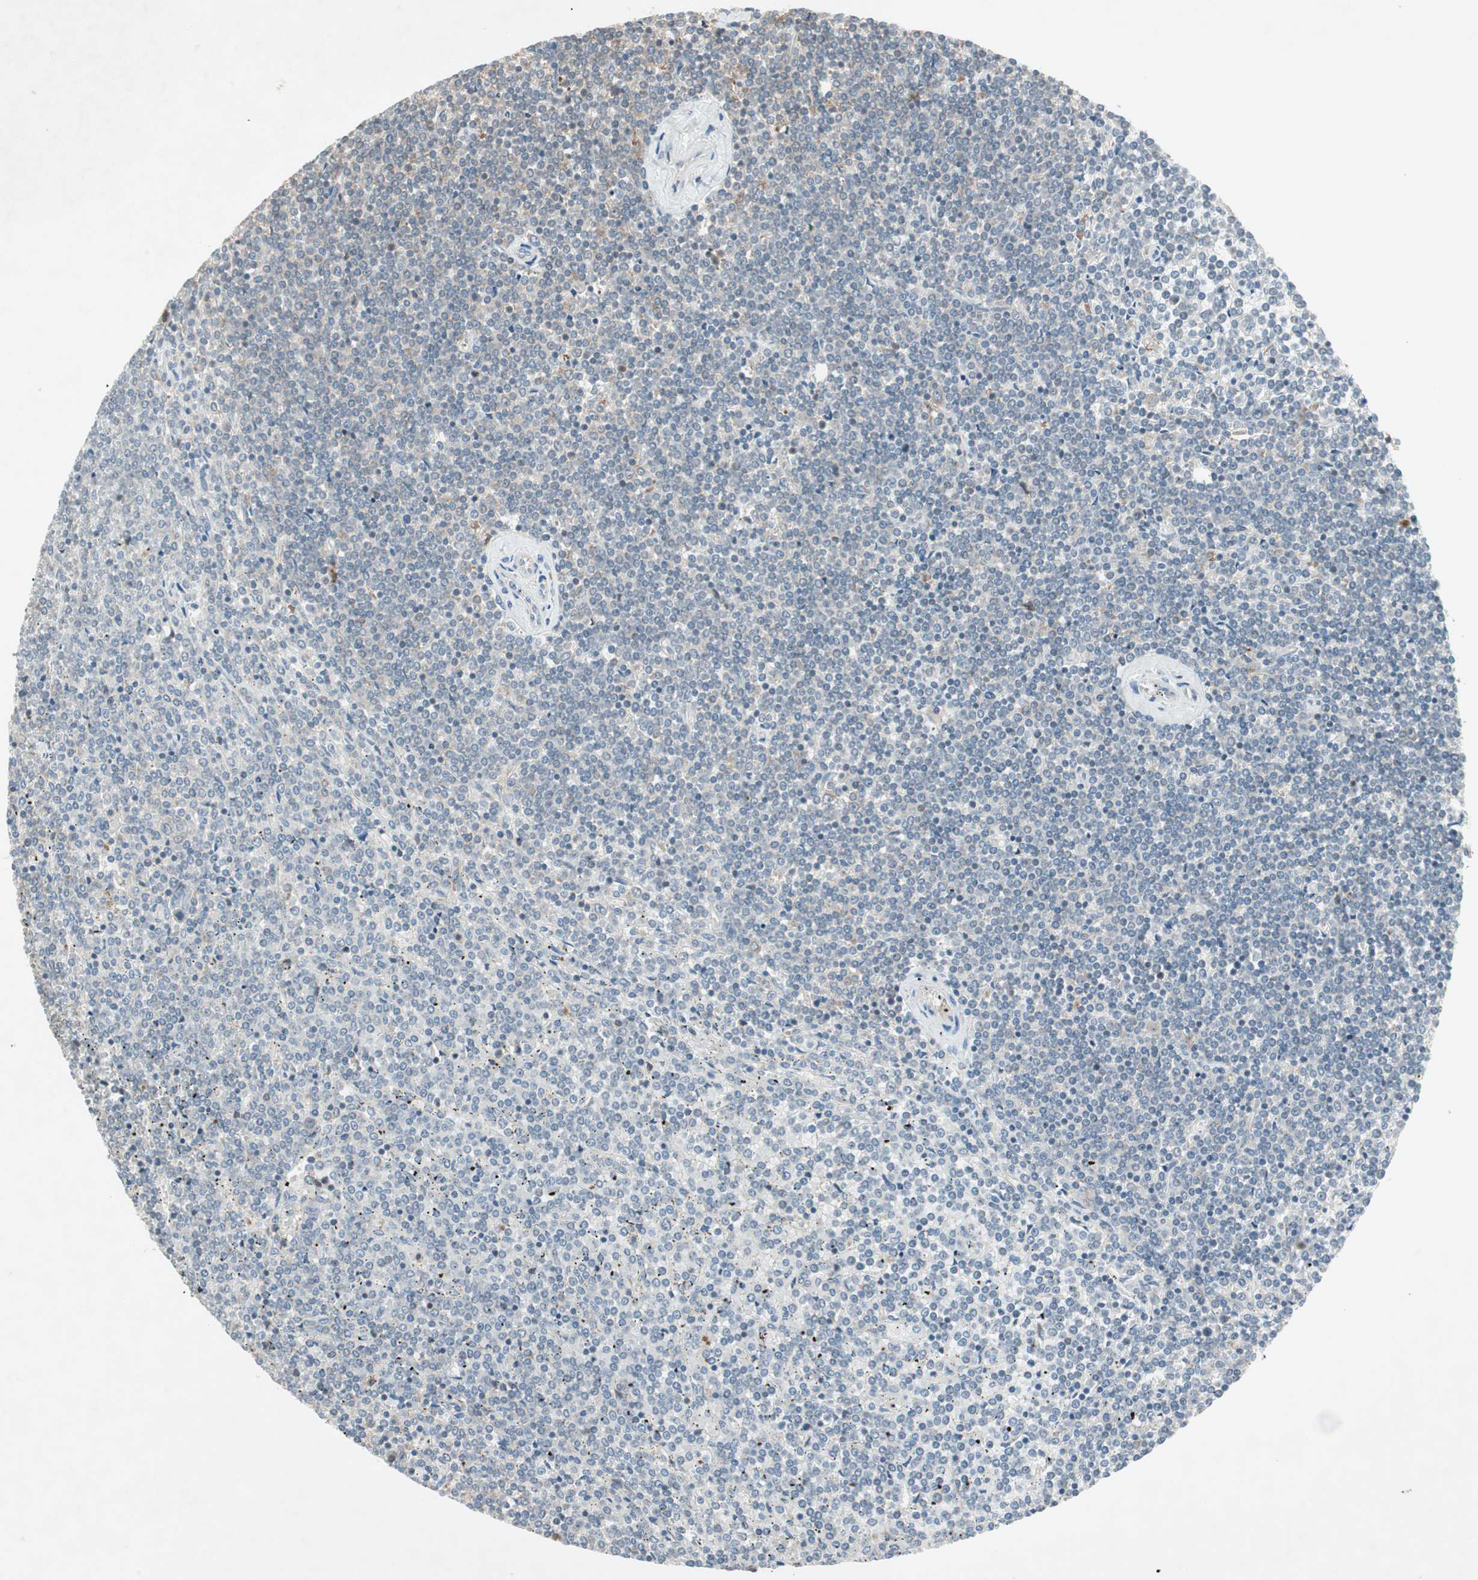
{"staining": {"intensity": "weak", "quantity": "25%-75%", "location": "cytoplasmic/membranous"}, "tissue": "lymphoma", "cell_type": "Tumor cells", "image_type": "cancer", "snomed": [{"axis": "morphology", "description": "Malignant lymphoma, non-Hodgkin's type, Low grade"}, {"axis": "topography", "description": "Spleen"}], "caption": "Immunohistochemistry (IHC) of human lymphoma displays low levels of weak cytoplasmic/membranous expression in about 25%-75% of tumor cells.", "gene": "RPL23", "patient": {"sex": "female", "age": 19}}